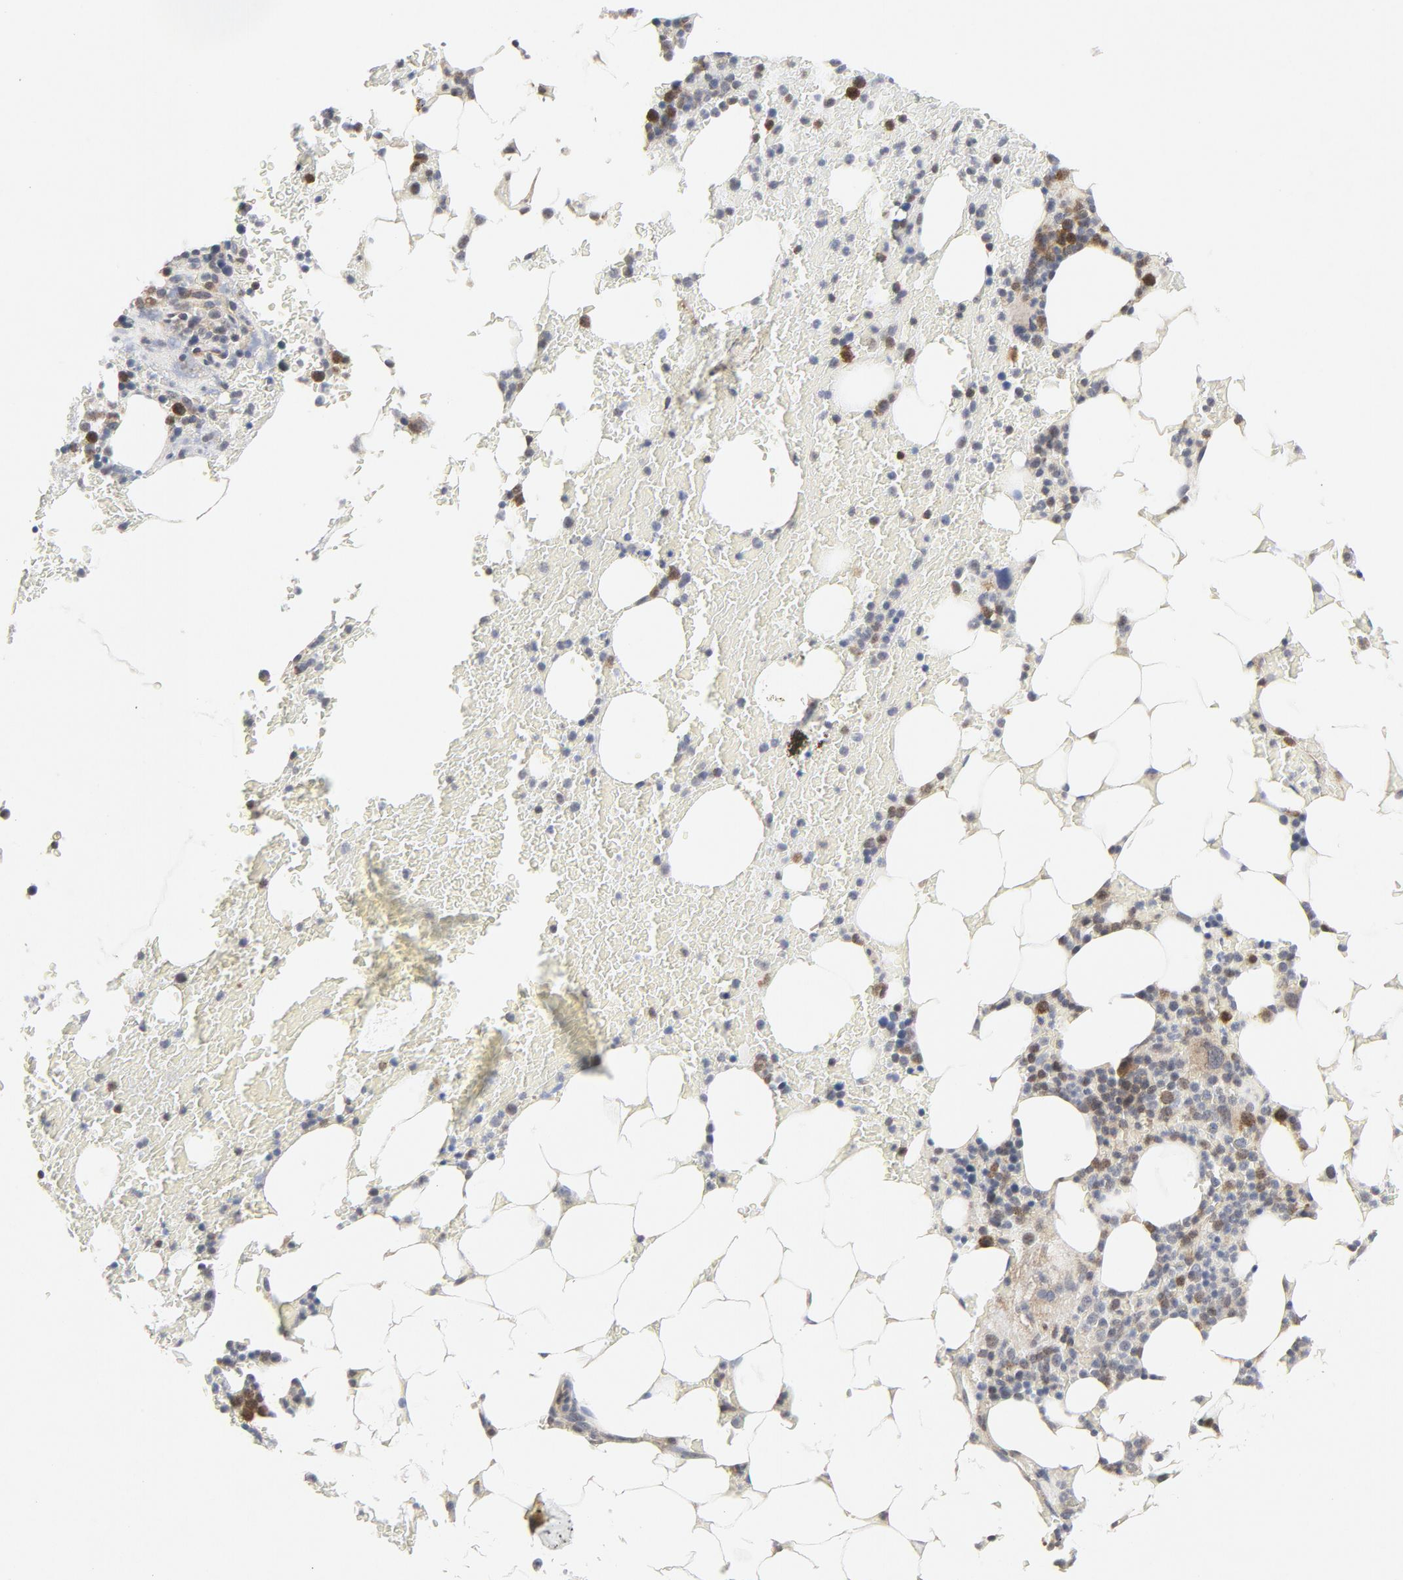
{"staining": {"intensity": "moderate", "quantity": "25%-75%", "location": "cytoplasmic/membranous"}, "tissue": "bone marrow", "cell_type": "Hematopoietic cells", "image_type": "normal", "snomed": [{"axis": "morphology", "description": "Normal tissue, NOS"}, {"axis": "topography", "description": "Bone marrow"}], "caption": "Brown immunohistochemical staining in unremarkable human bone marrow shows moderate cytoplasmic/membranous positivity in approximately 25%-75% of hematopoietic cells. Nuclei are stained in blue.", "gene": "MAP2K7", "patient": {"sex": "female", "age": 73}}